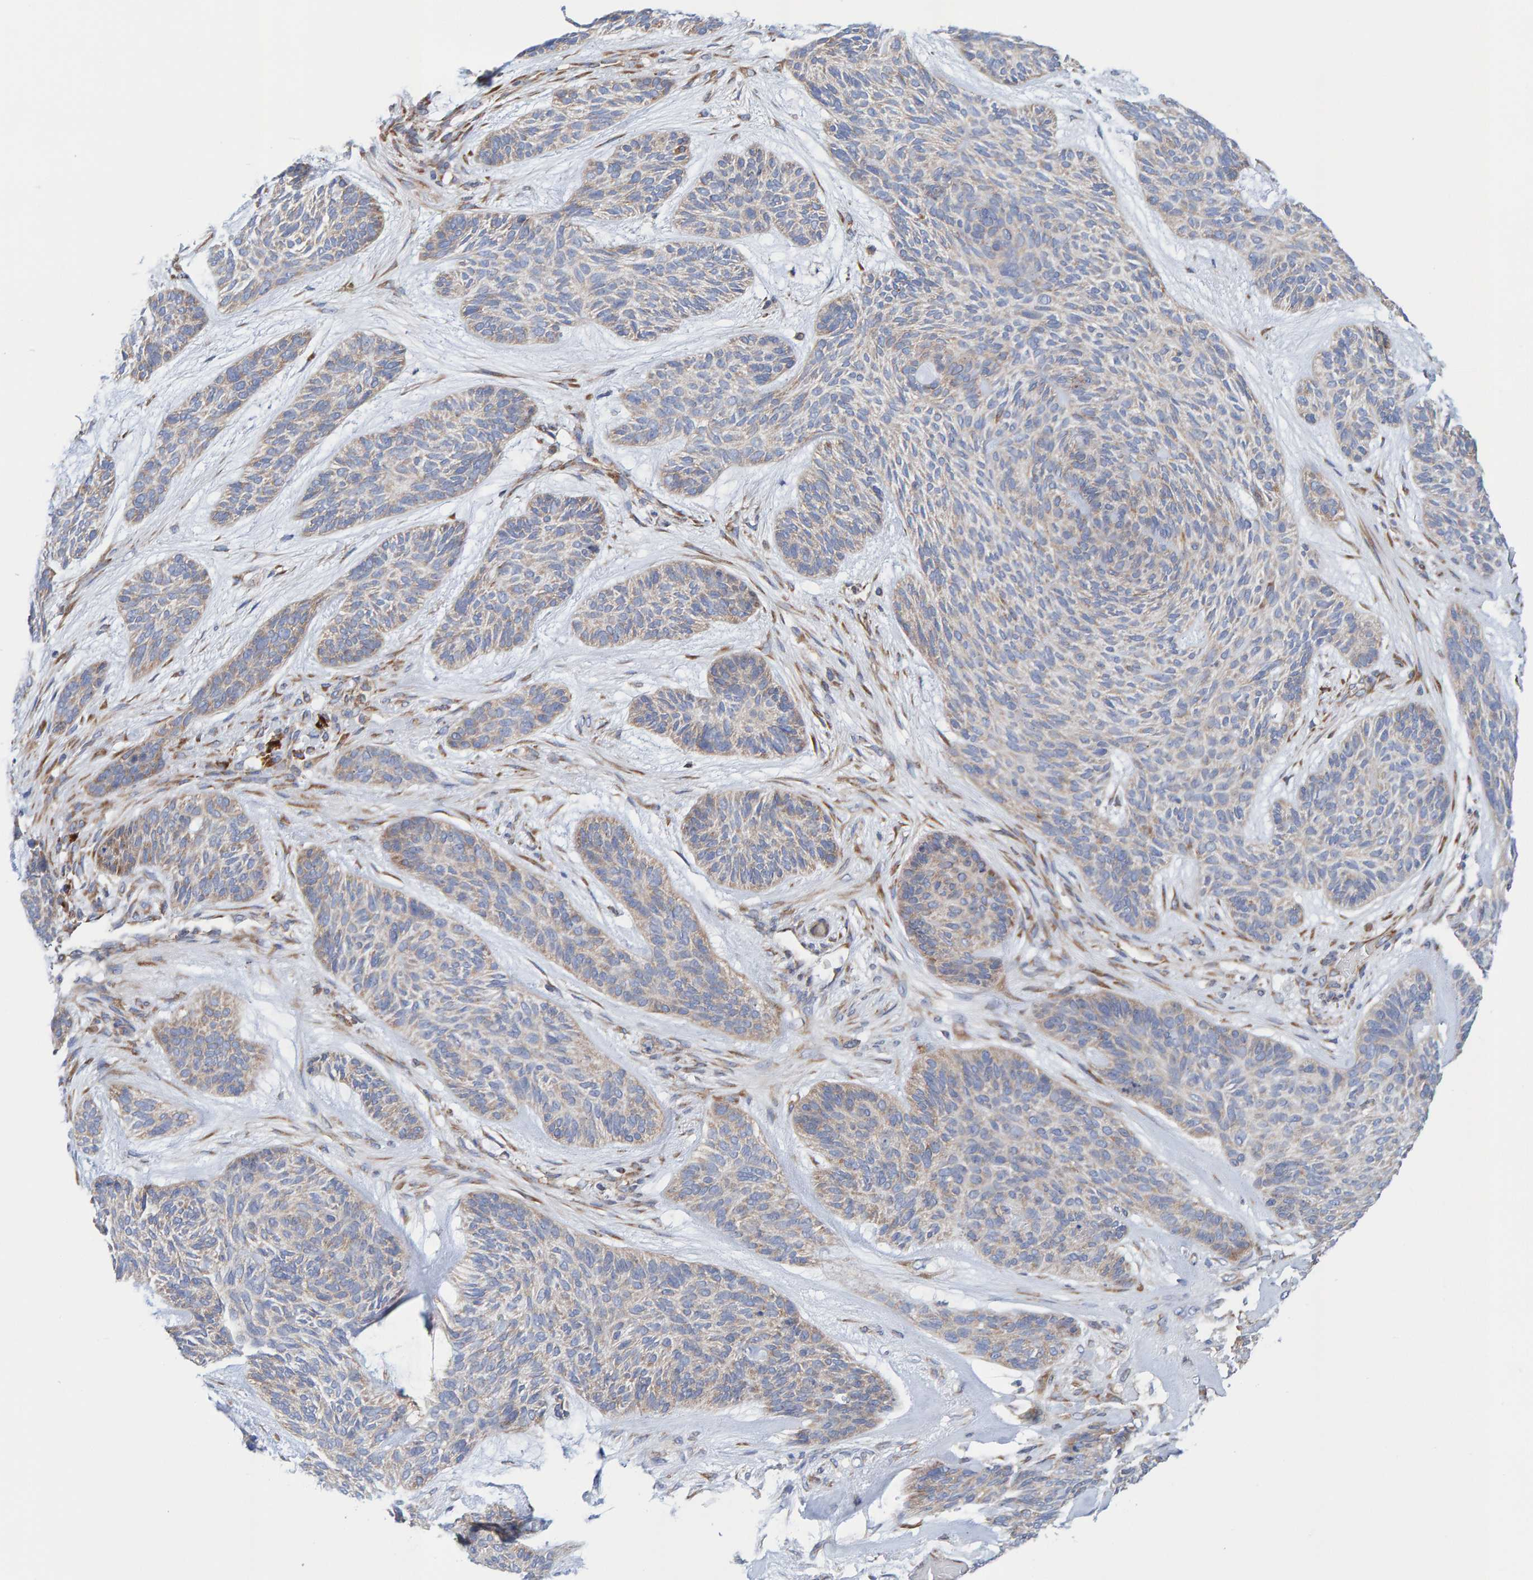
{"staining": {"intensity": "negative", "quantity": "none", "location": "none"}, "tissue": "skin cancer", "cell_type": "Tumor cells", "image_type": "cancer", "snomed": [{"axis": "morphology", "description": "Basal cell carcinoma"}, {"axis": "topography", "description": "Skin"}], "caption": "DAB immunohistochemical staining of human skin cancer (basal cell carcinoma) displays no significant staining in tumor cells.", "gene": "CDK5RAP3", "patient": {"sex": "male", "age": 55}}